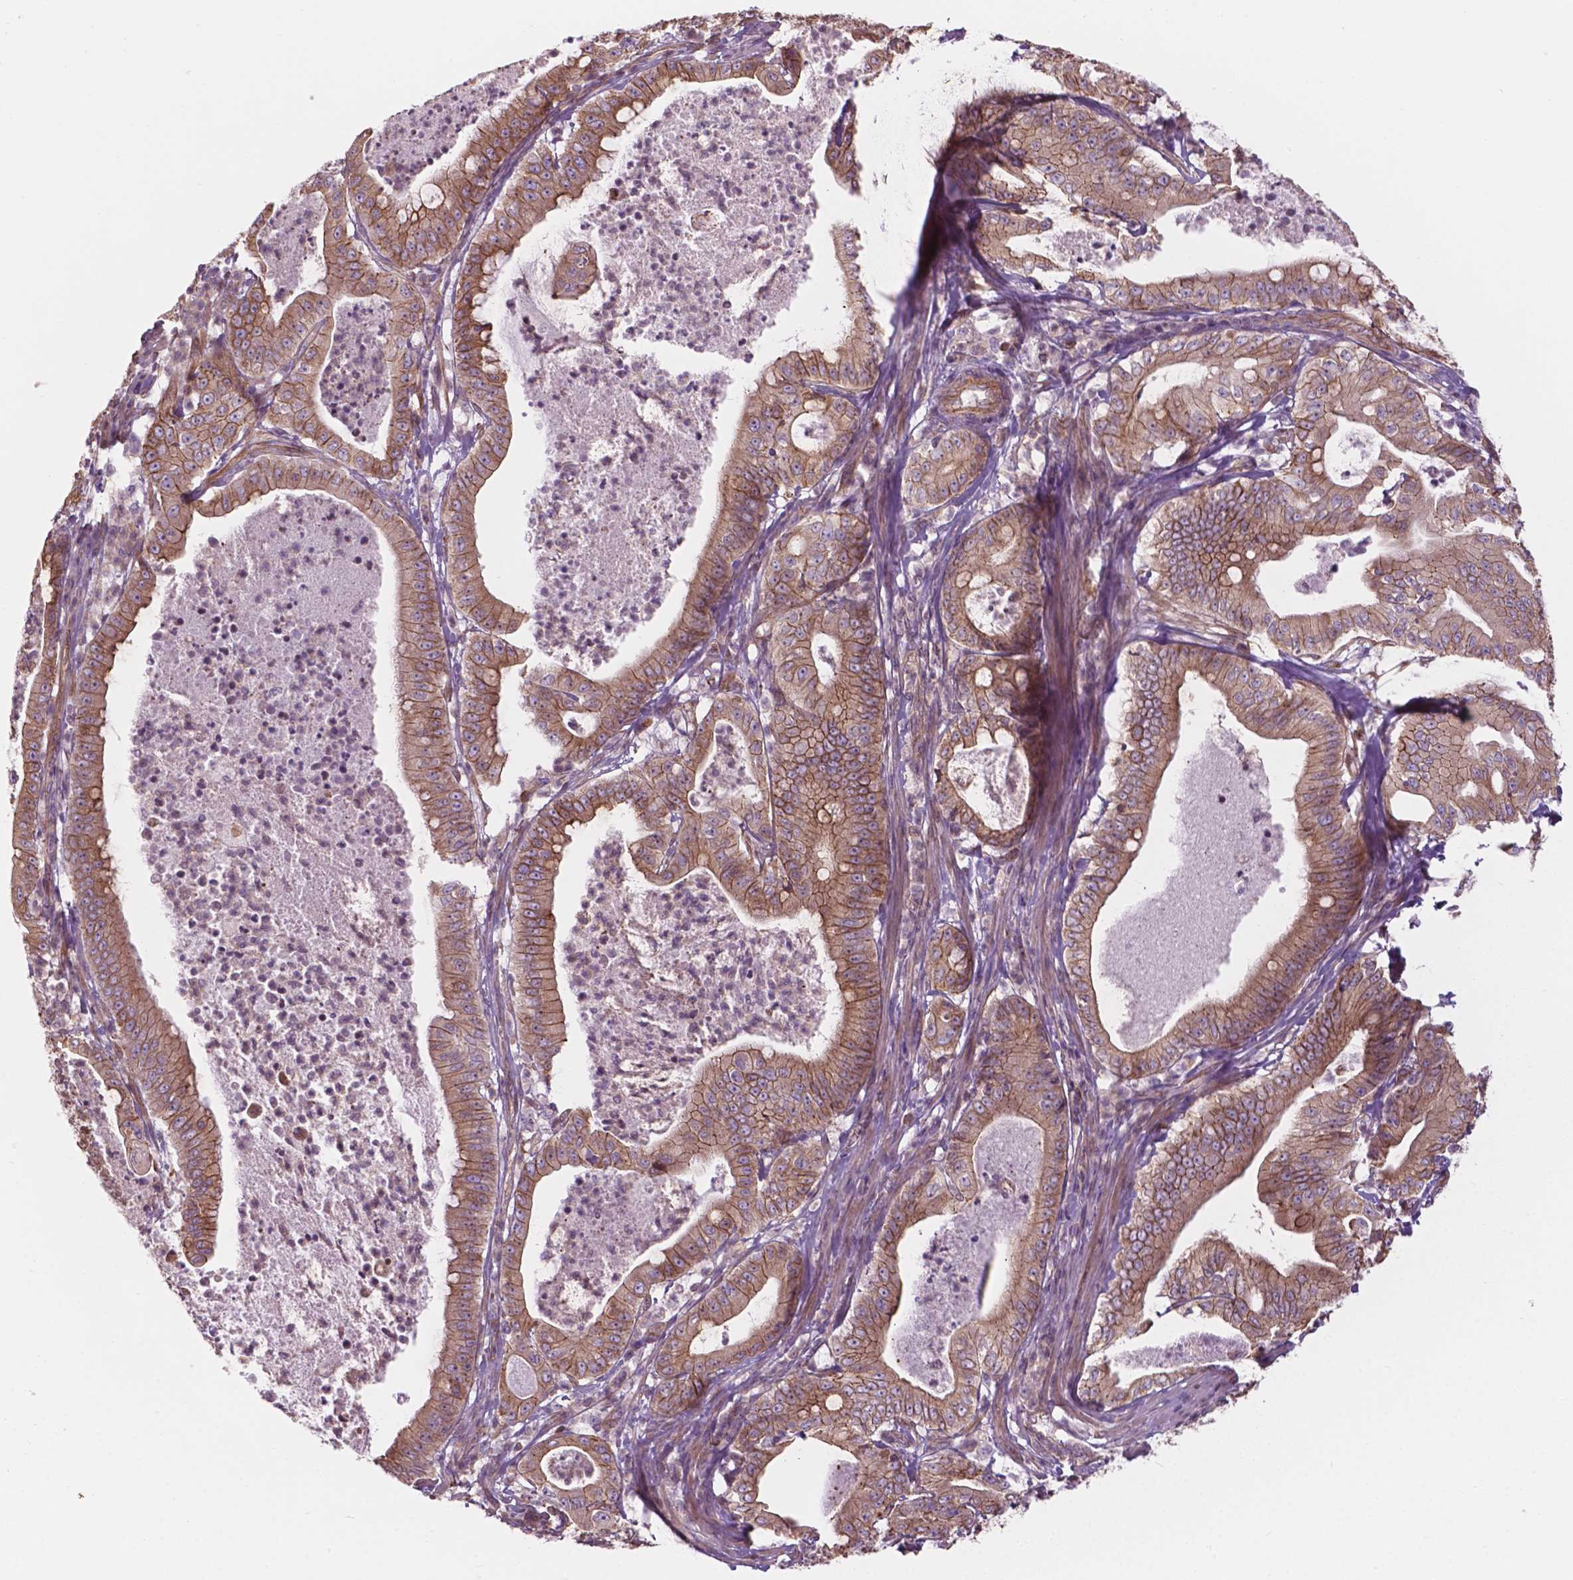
{"staining": {"intensity": "moderate", "quantity": ">75%", "location": "cytoplasmic/membranous"}, "tissue": "pancreatic cancer", "cell_type": "Tumor cells", "image_type": "cancer", "snomed": [{"axis": "morphology", "description": "Adenocarcinoma, NOS"}, {"axis": "topography", "description": "Pancreas"}], "caption": "A micrograph of human pancreatic cancer (adenocarcinoma) stained for a protein reveals moderate cytoplasmic/membranous brown staining in tumor cells.", "gene": "SURF4", "patient": {"sex": "male", "age": 71}}